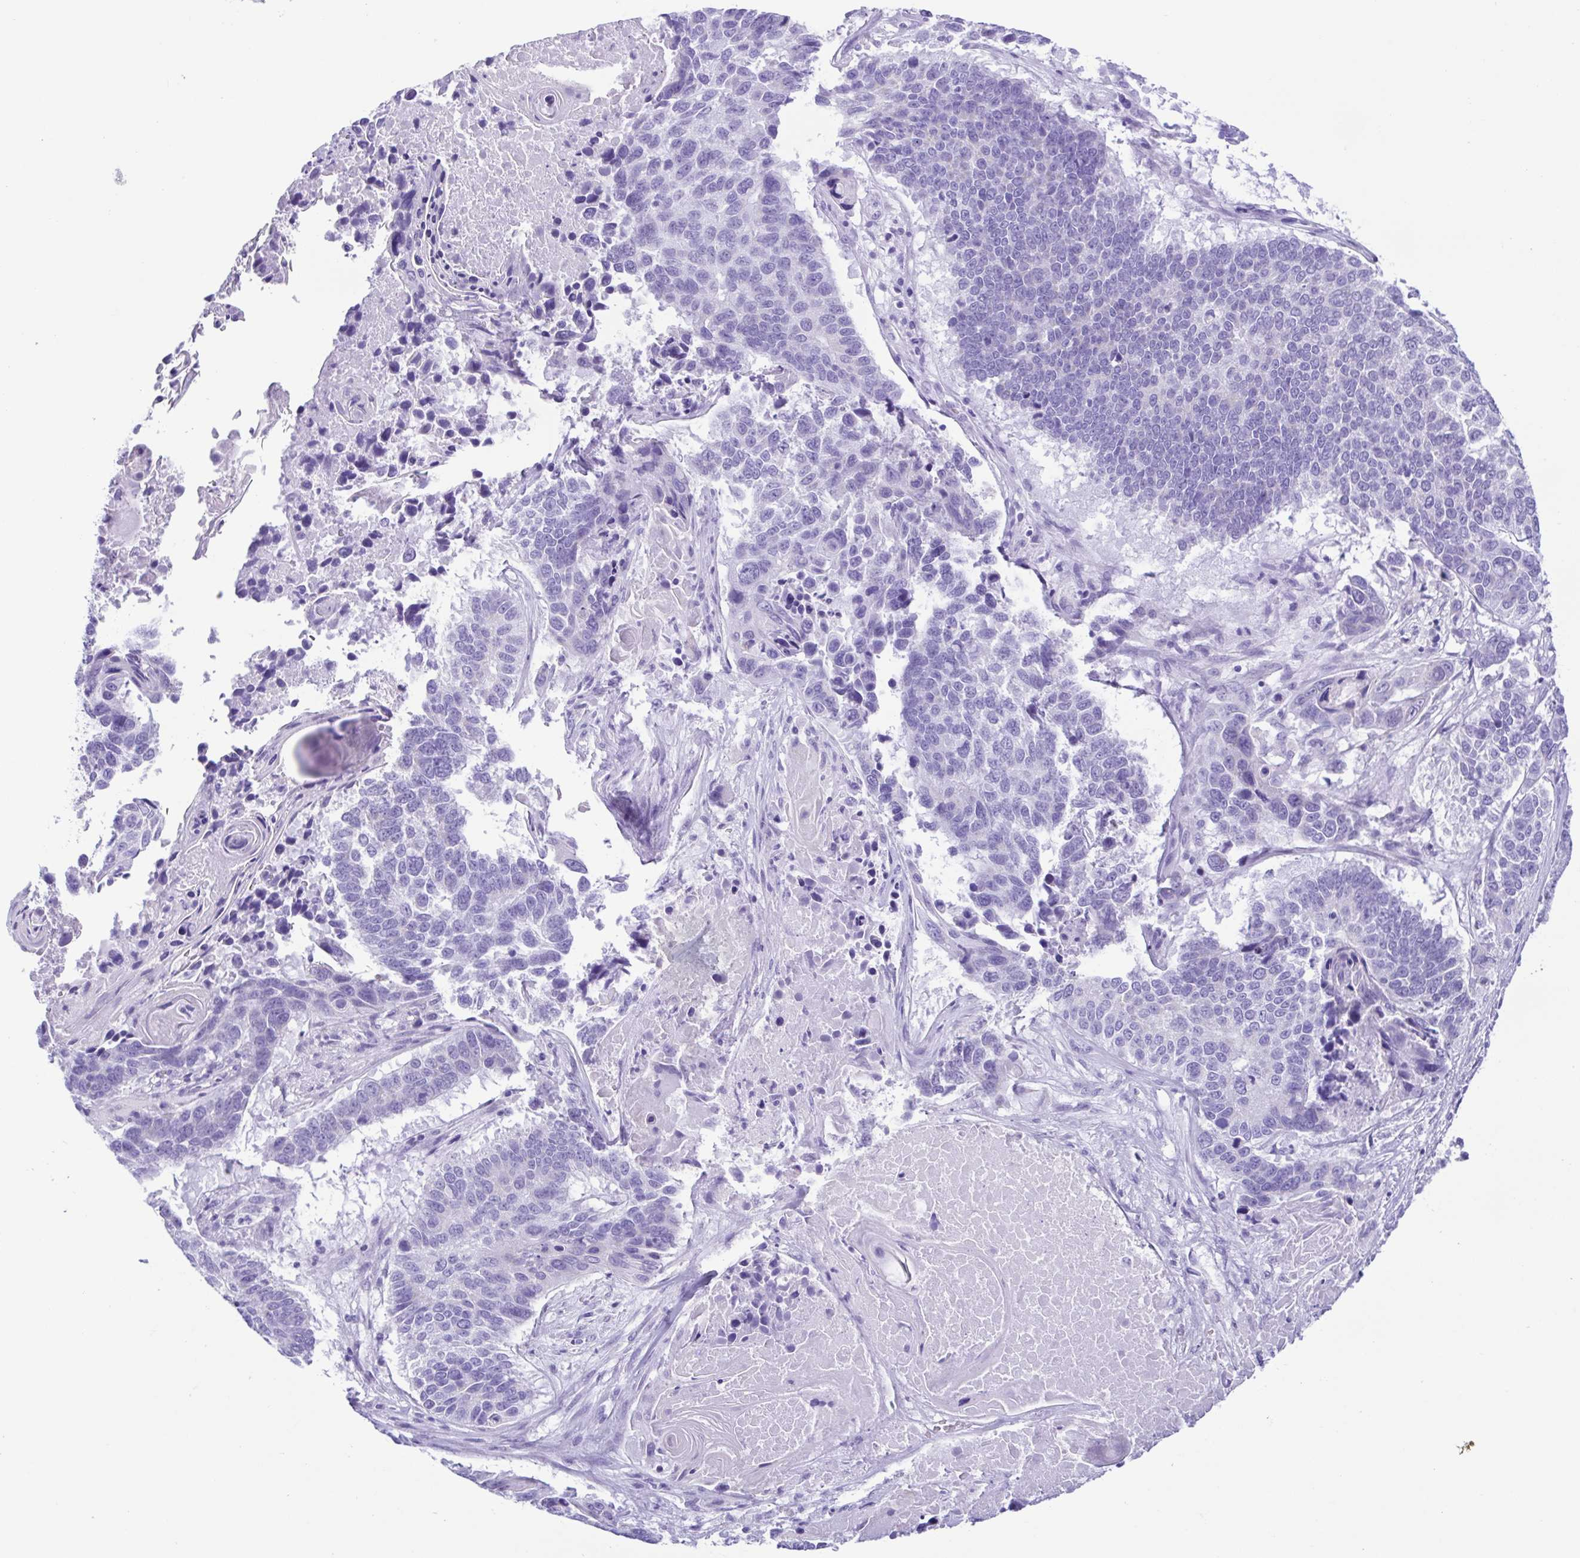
{"staining": {"intensity": "negative", "quantity": "none", "location": "none"}, "tissue": "lung cancer", "cell_type": "Tumor cells", "image_type": "cancer", "snomed": [{"axis": "morphology", "description": "Squamous cell carcinoma, NOS"}, {"axis": "topography", "description": "Lung"}], "caption": "A histopathology image of human lung cancer is negative for staining in tumor cells.", "gene": "ACTRT3", "patient": {"sex": "male", "age": 73}}